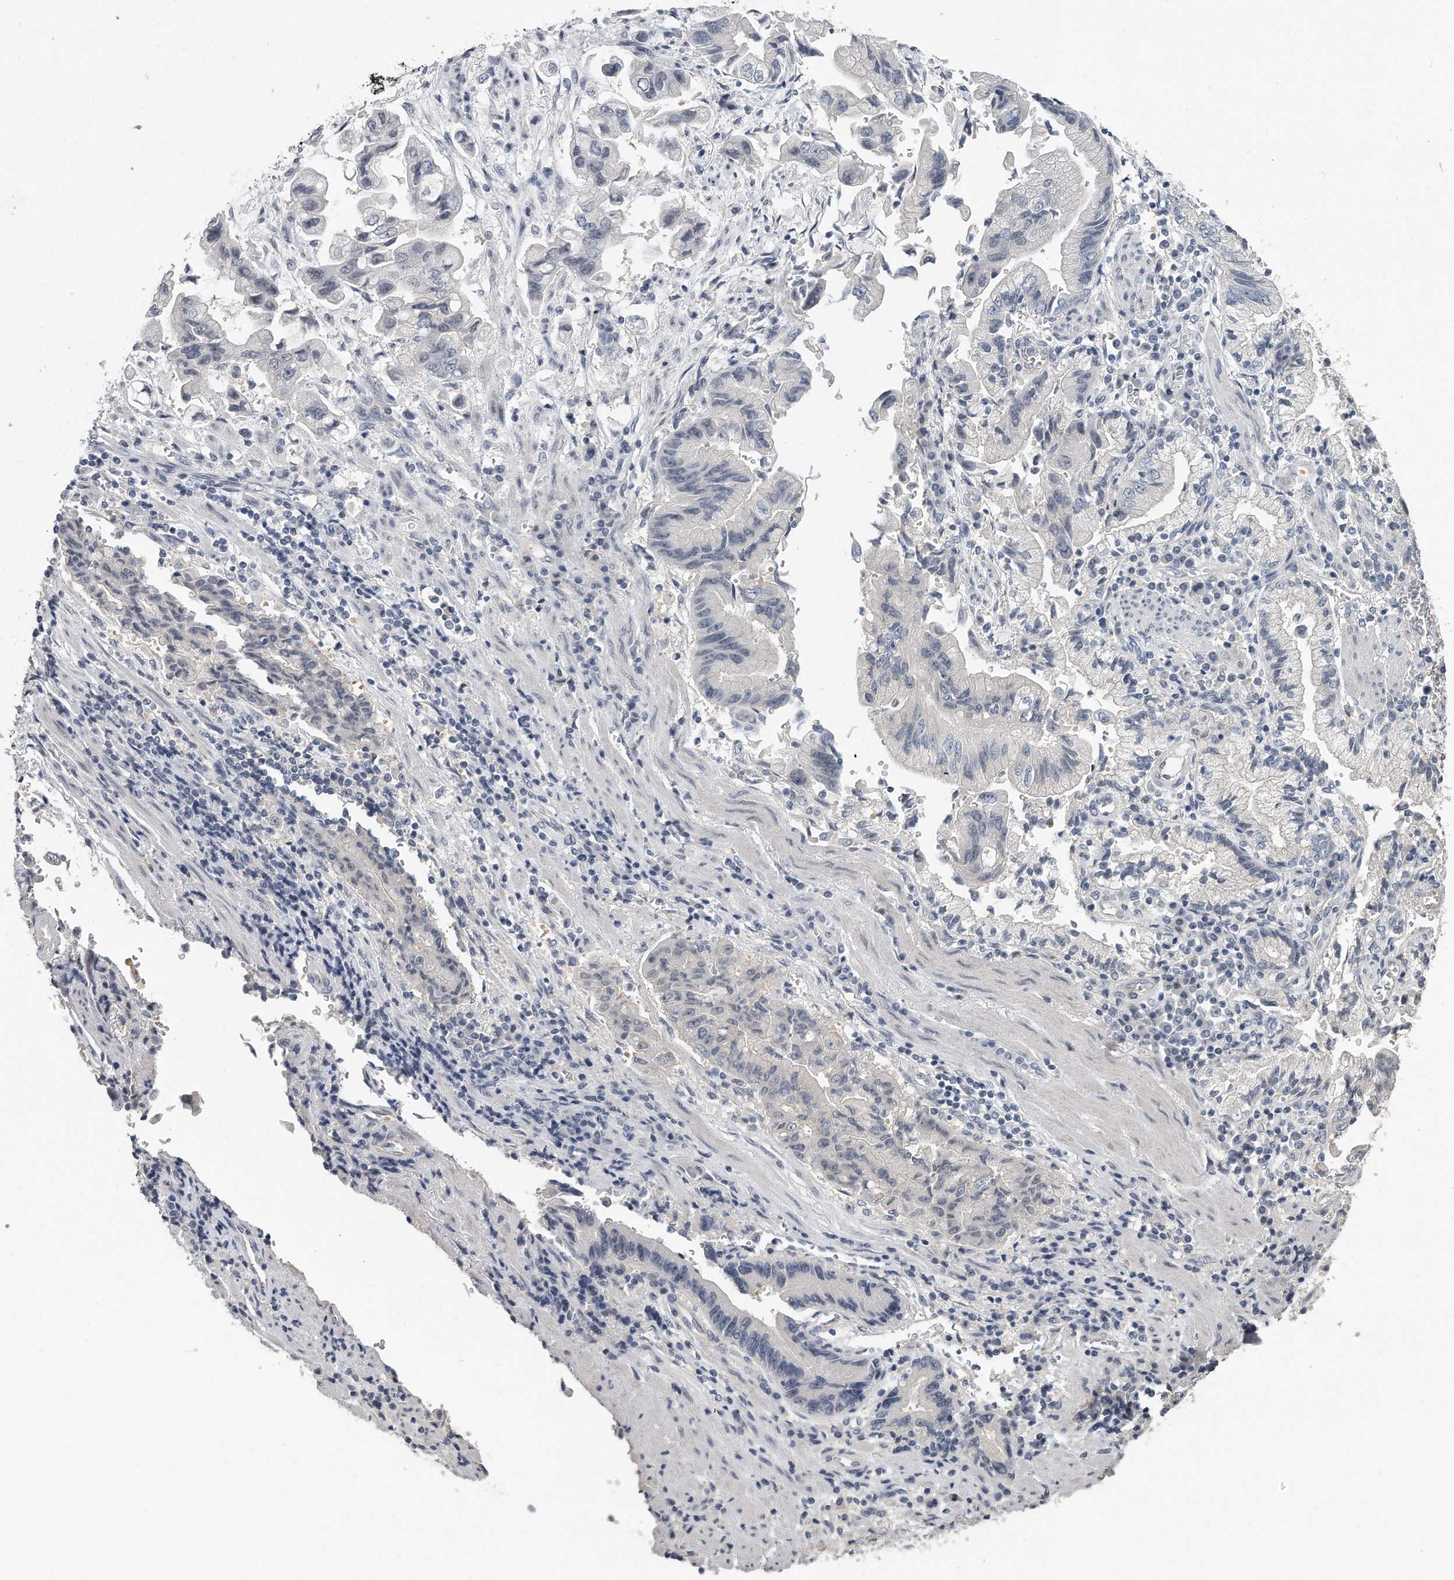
{"staining": {"intensity": "negative", "quantity": "none", "location": "none"}, "tissue": "stomach cancer", "cell_type": "Tumor cells", "image_type": "cancer", "snomed": [{"axis": "morphology", "description": "Adenocarcinoma, NOS"}, {"axis": "topography", "description": "Stomach"}], "caption": "DAB (3,3'-diaminobenzidine) immunohistochemical staining of adenocarcinoma (stomach) shows no significant positivity in tumor cells.", "gene": "KLHL7", "patient": {"sex": "male", "age": 62}}